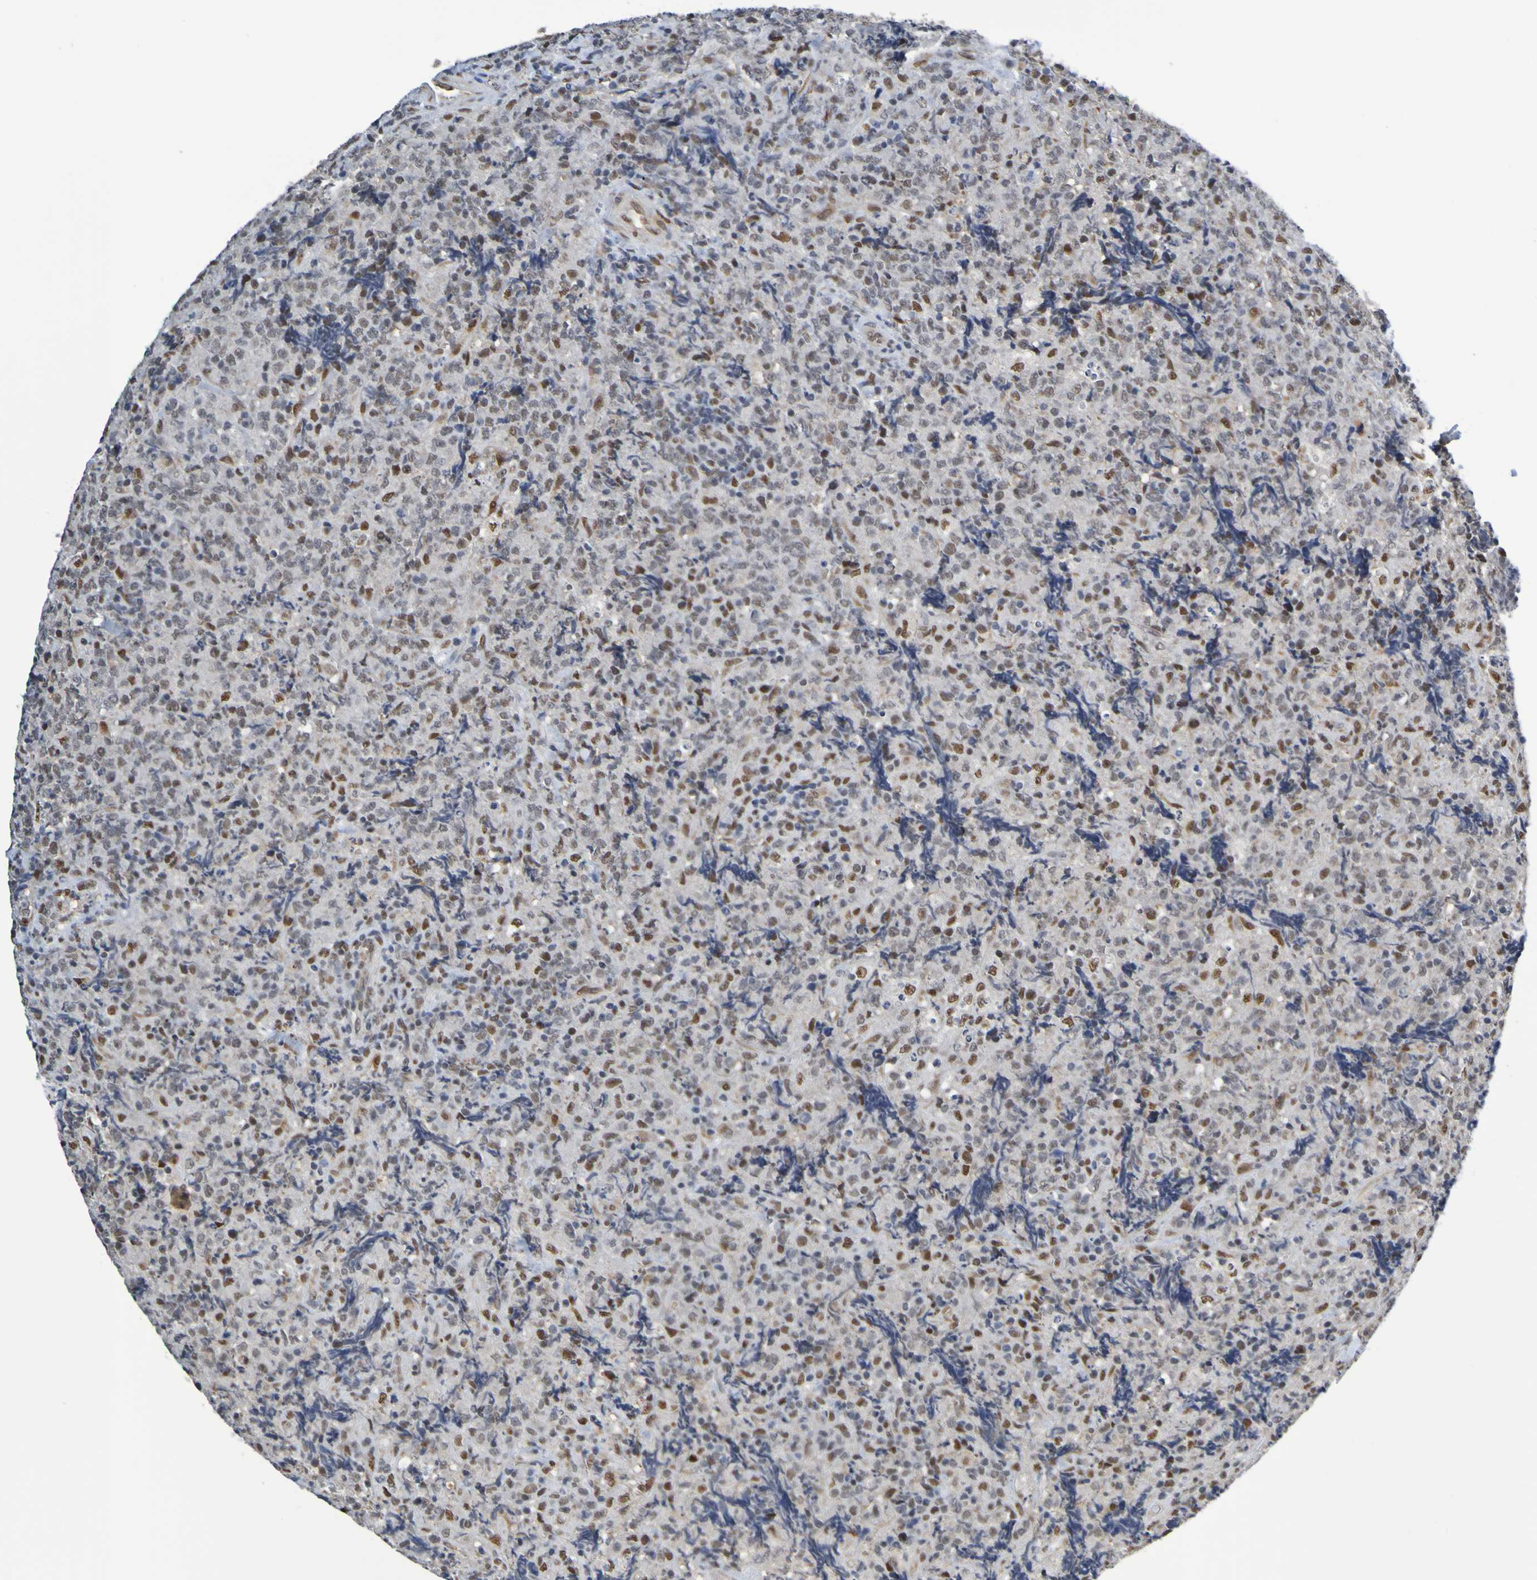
{"staining": {"intensity": "moderate", "quantity": "25%-75%", "location": "nuclear"}, "tissue": "lymphoma", "cell_type": "Tumor cells", "image_type": "cancer", "snomed": [{"axis": "morphology", "description": "Malignant lymphoma, non-Hodgkin's type, High grade"}, {"axis": "topography", "description": "Tonsil"}], "caption": "Tumor cells show medium levels of moderate nuclear staining in approximately 25%-75% of cells in malignant lymphoma, non-Hodgkin's type (high-grade). (DAB (3,3'-diaminobenzidine) IHC with brightfield microscopy, high magnification).", "gene": "HDAC2", "patient": {"sex": "female", "age": 36}}